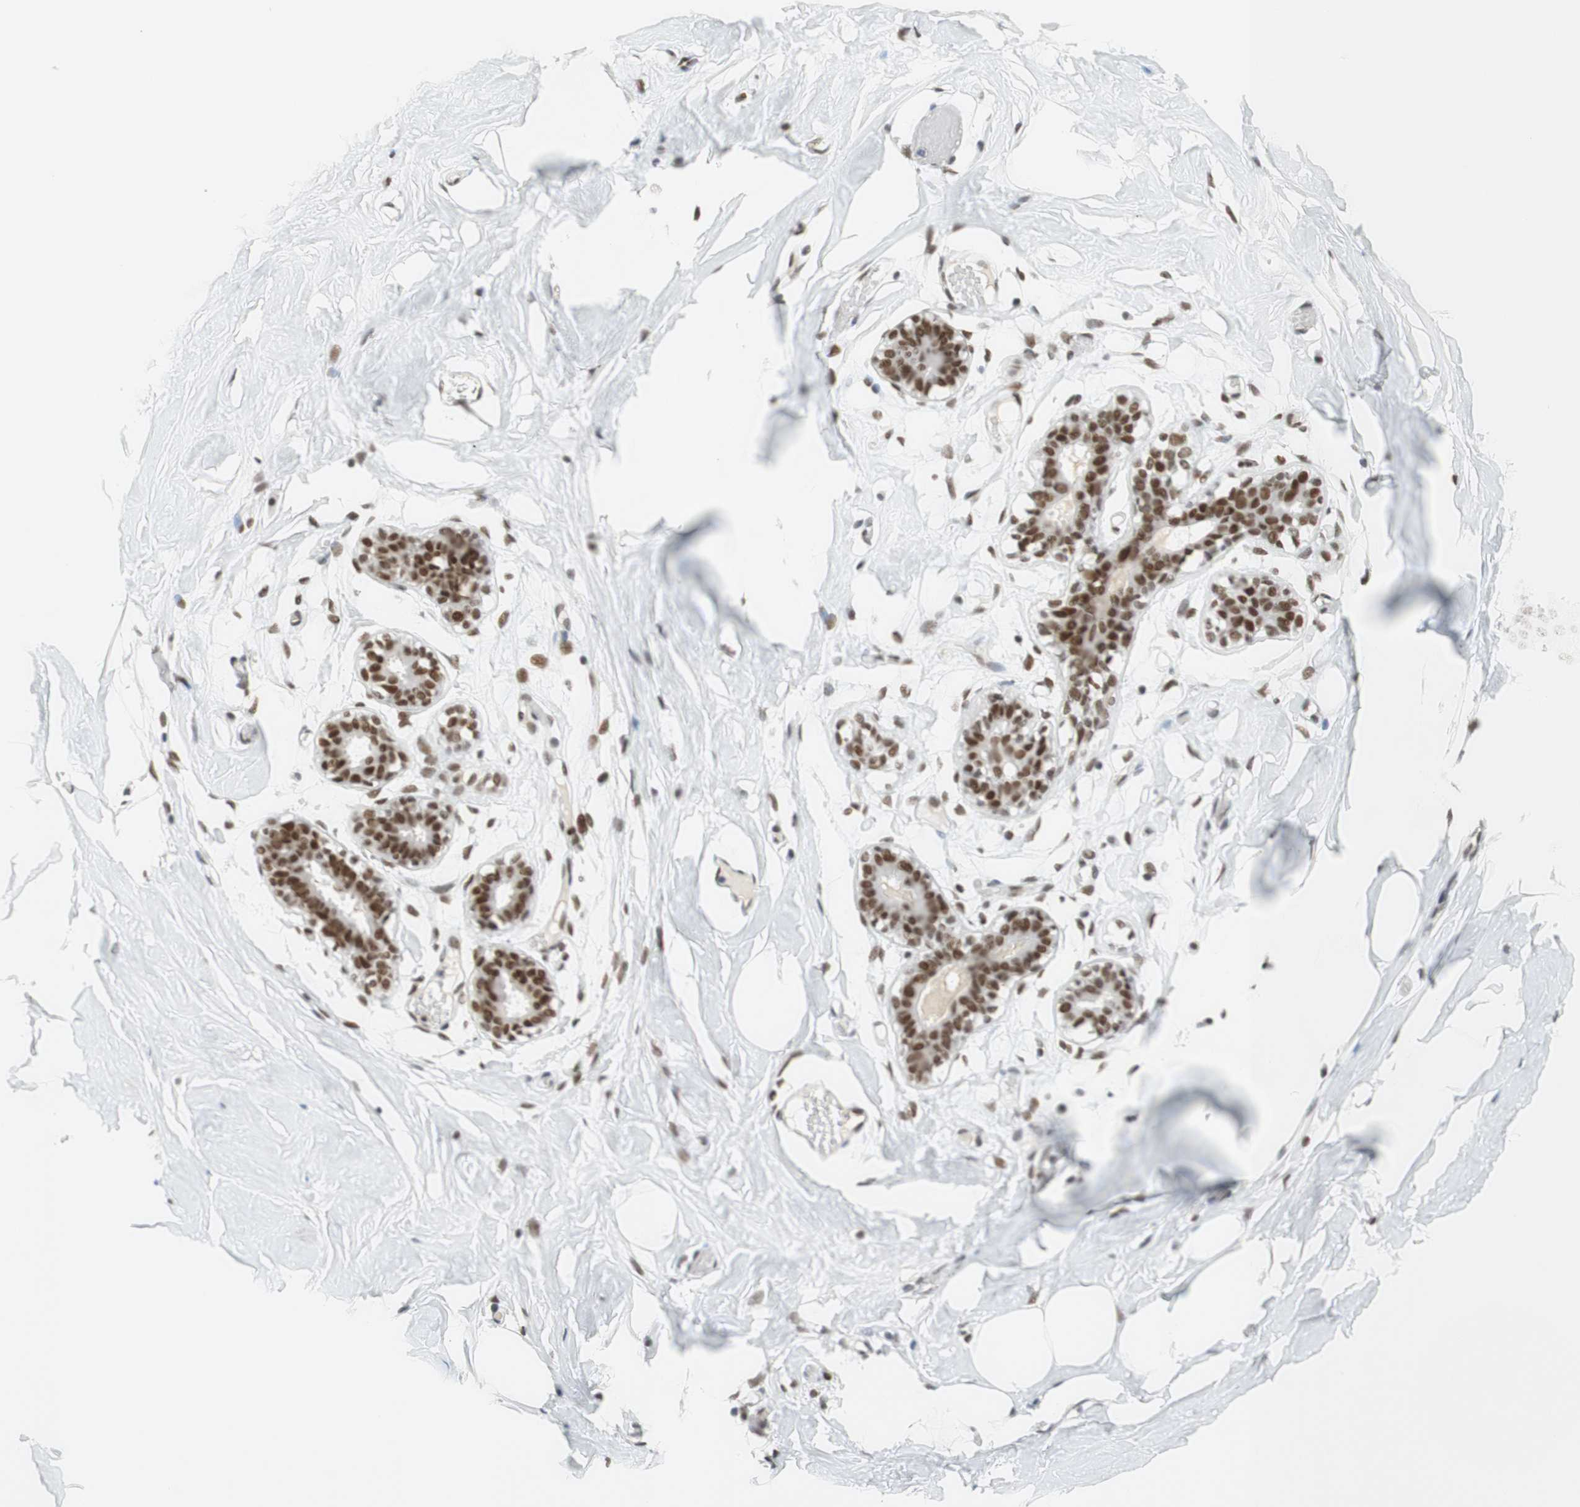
{"staining": {"intensity": "moderate", "quantity": ">75%", "location": "nuclear"}, "tissue": "adipose tissue", "cell_type": "Adipocytes", "image_type": "normal", "snomed": [{"axis": "morphology", "description": "Normal tissue, NOS"}, {"axis": "topography", "description": "Breast"}, {"axis": "topography", "description": "Adipose tissue"}], "caption": "Brown immunohistochemical staining in unremarkable adipose tissue shows moderate nuclear expression in approximately >75% of adipocytes. The protein of interest is shown in brown color, while the nuclei are stained blue.", "gene": "RNF20", "patient": {"sex": "female", "age": 25}}